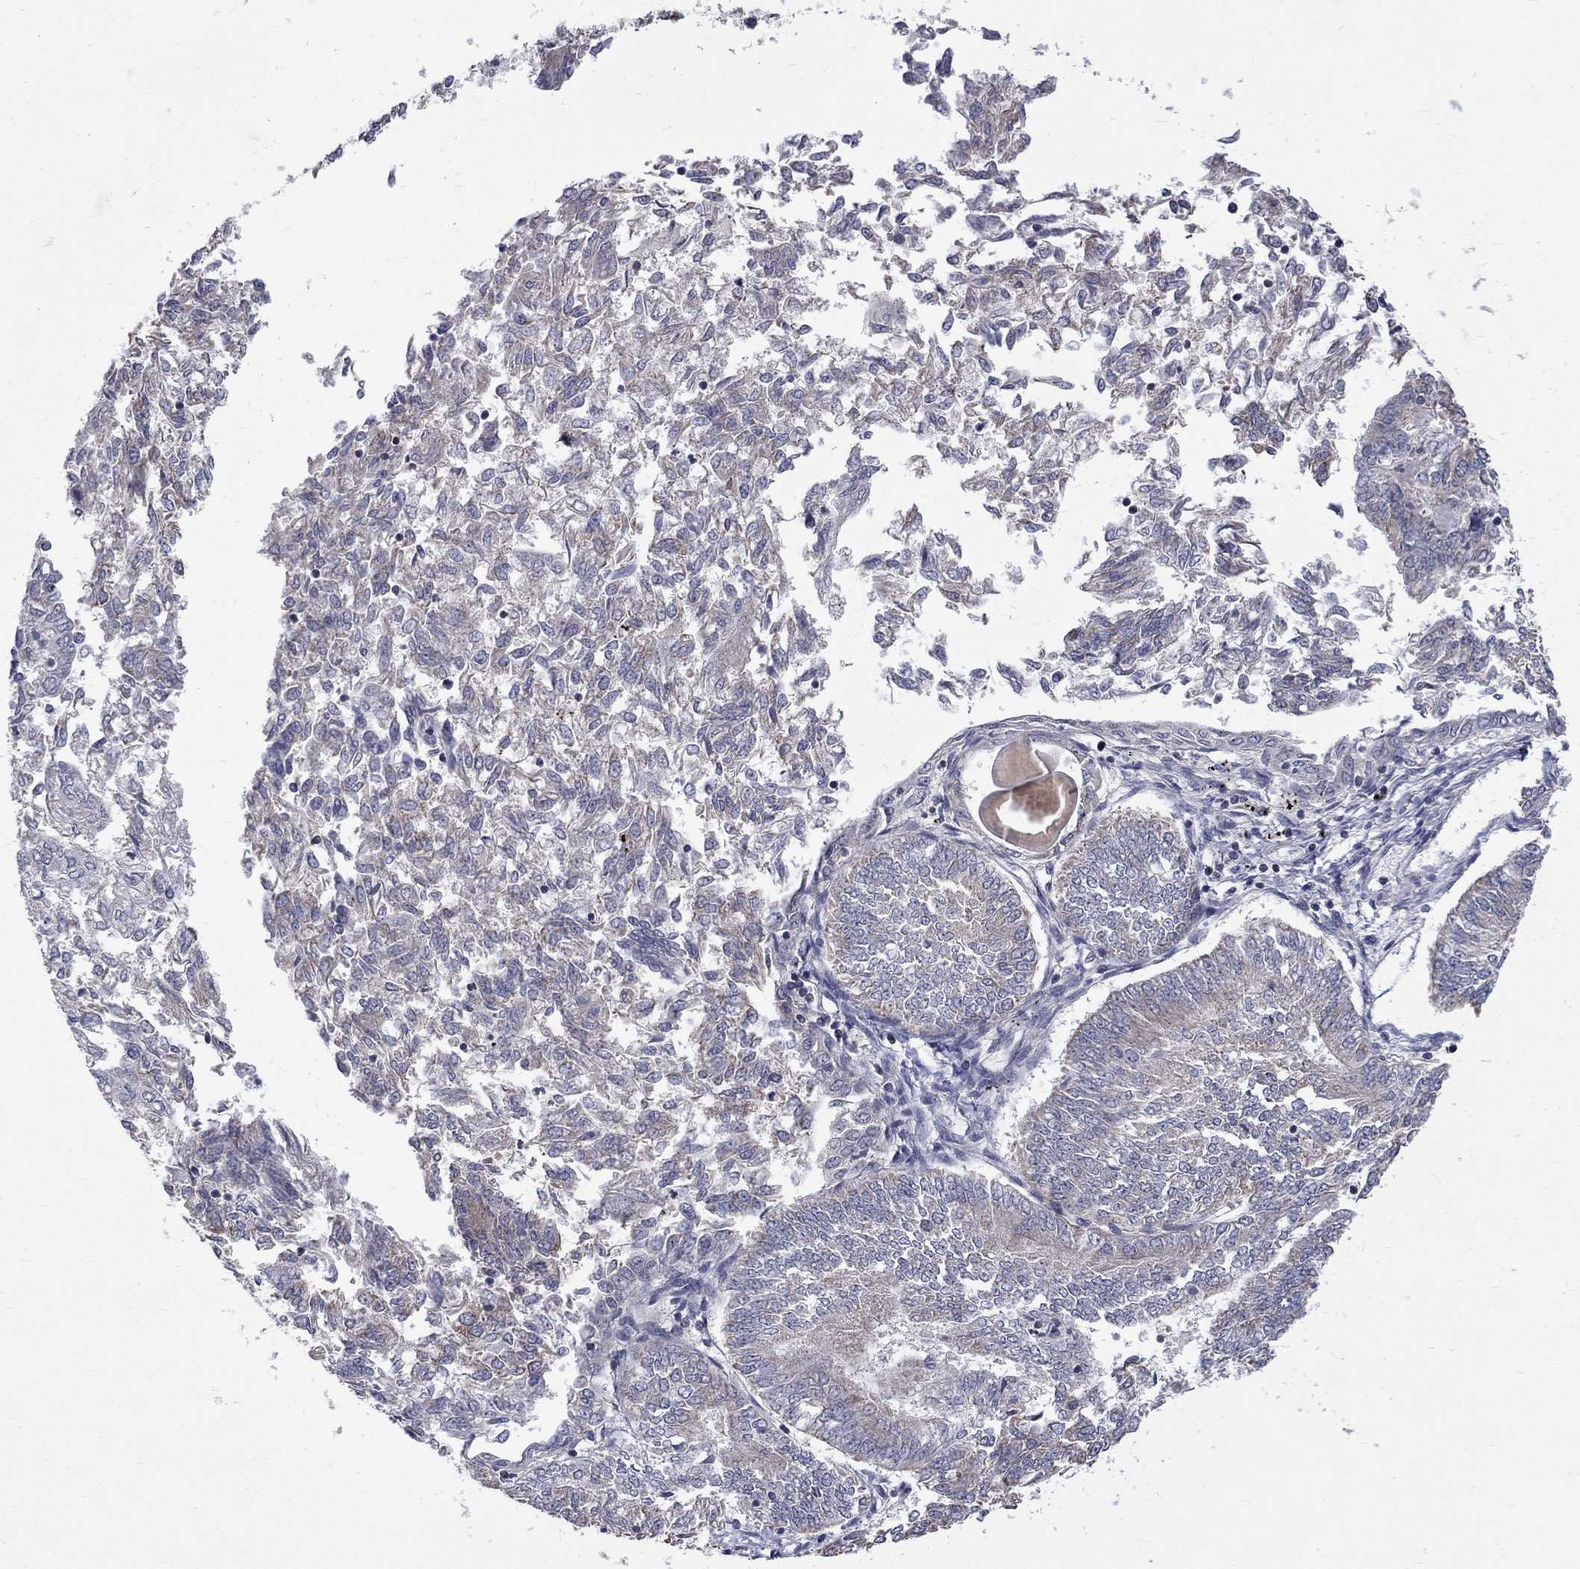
{"staining": {"intensity": "negative", "quantity": "none", "location": "none"}, "tissue": "endometrial cancer", "cell_type": "Tumor cells", "image_type": "cancer", "snomed": [{"axis": "morphology", "description": "Adenocarcinoma, NOS"}, {"axis": "topography", "description": "Endometrium"}], "caption": "High magnification brightfield microscopy of endometrial cancer (adenocarcinoma) stained with DAB (brown) and counterstained with hematoxylin (blue): tumor cells show no significant expression.", "gene": "SH2B1", "patient": {"sex": "female", "age": 58}}